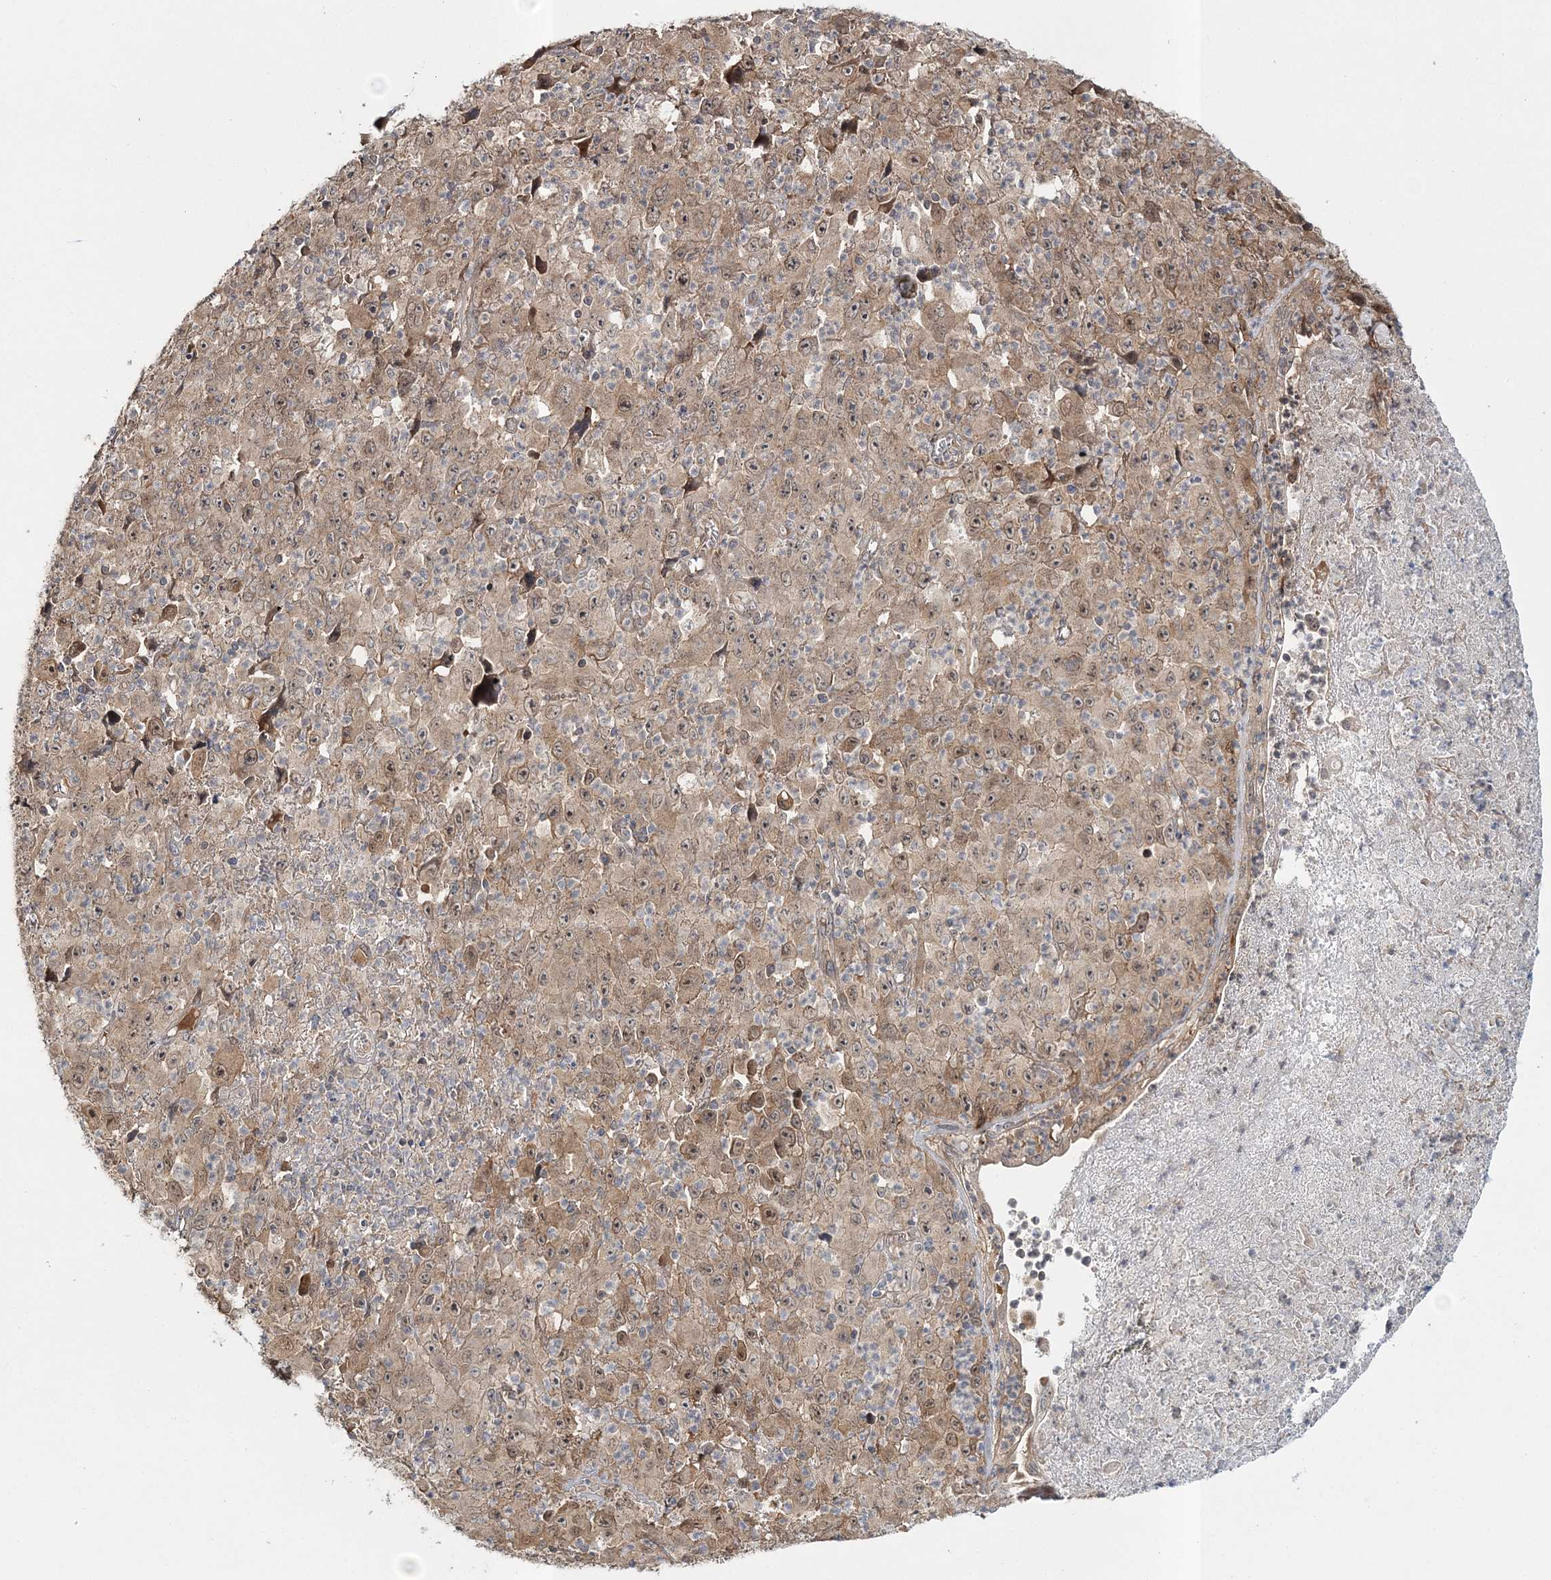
{"staining": {"intensity": "weak", "quantity": ">75%", "location": "cytoplasmic/membranous,nuclear"}, "tissue": "melanoma", "cell_type": "Tumor cells", "image_type": "cancer", "snomed": [{"axis": "morphology", "description": "Malignant melanoma, Metastatic site"}, {"axis": "topography", "description": "Skin"}], "caption": "A micrograph showing weak cytoplasmic/membranous and nuclear positivity in approximately >75% of tumor cells in melanoma, as visualized by brown immunohistochemical staining.", "gene": "MOCS2", "patient": {"sex": "female", "age": 56}}